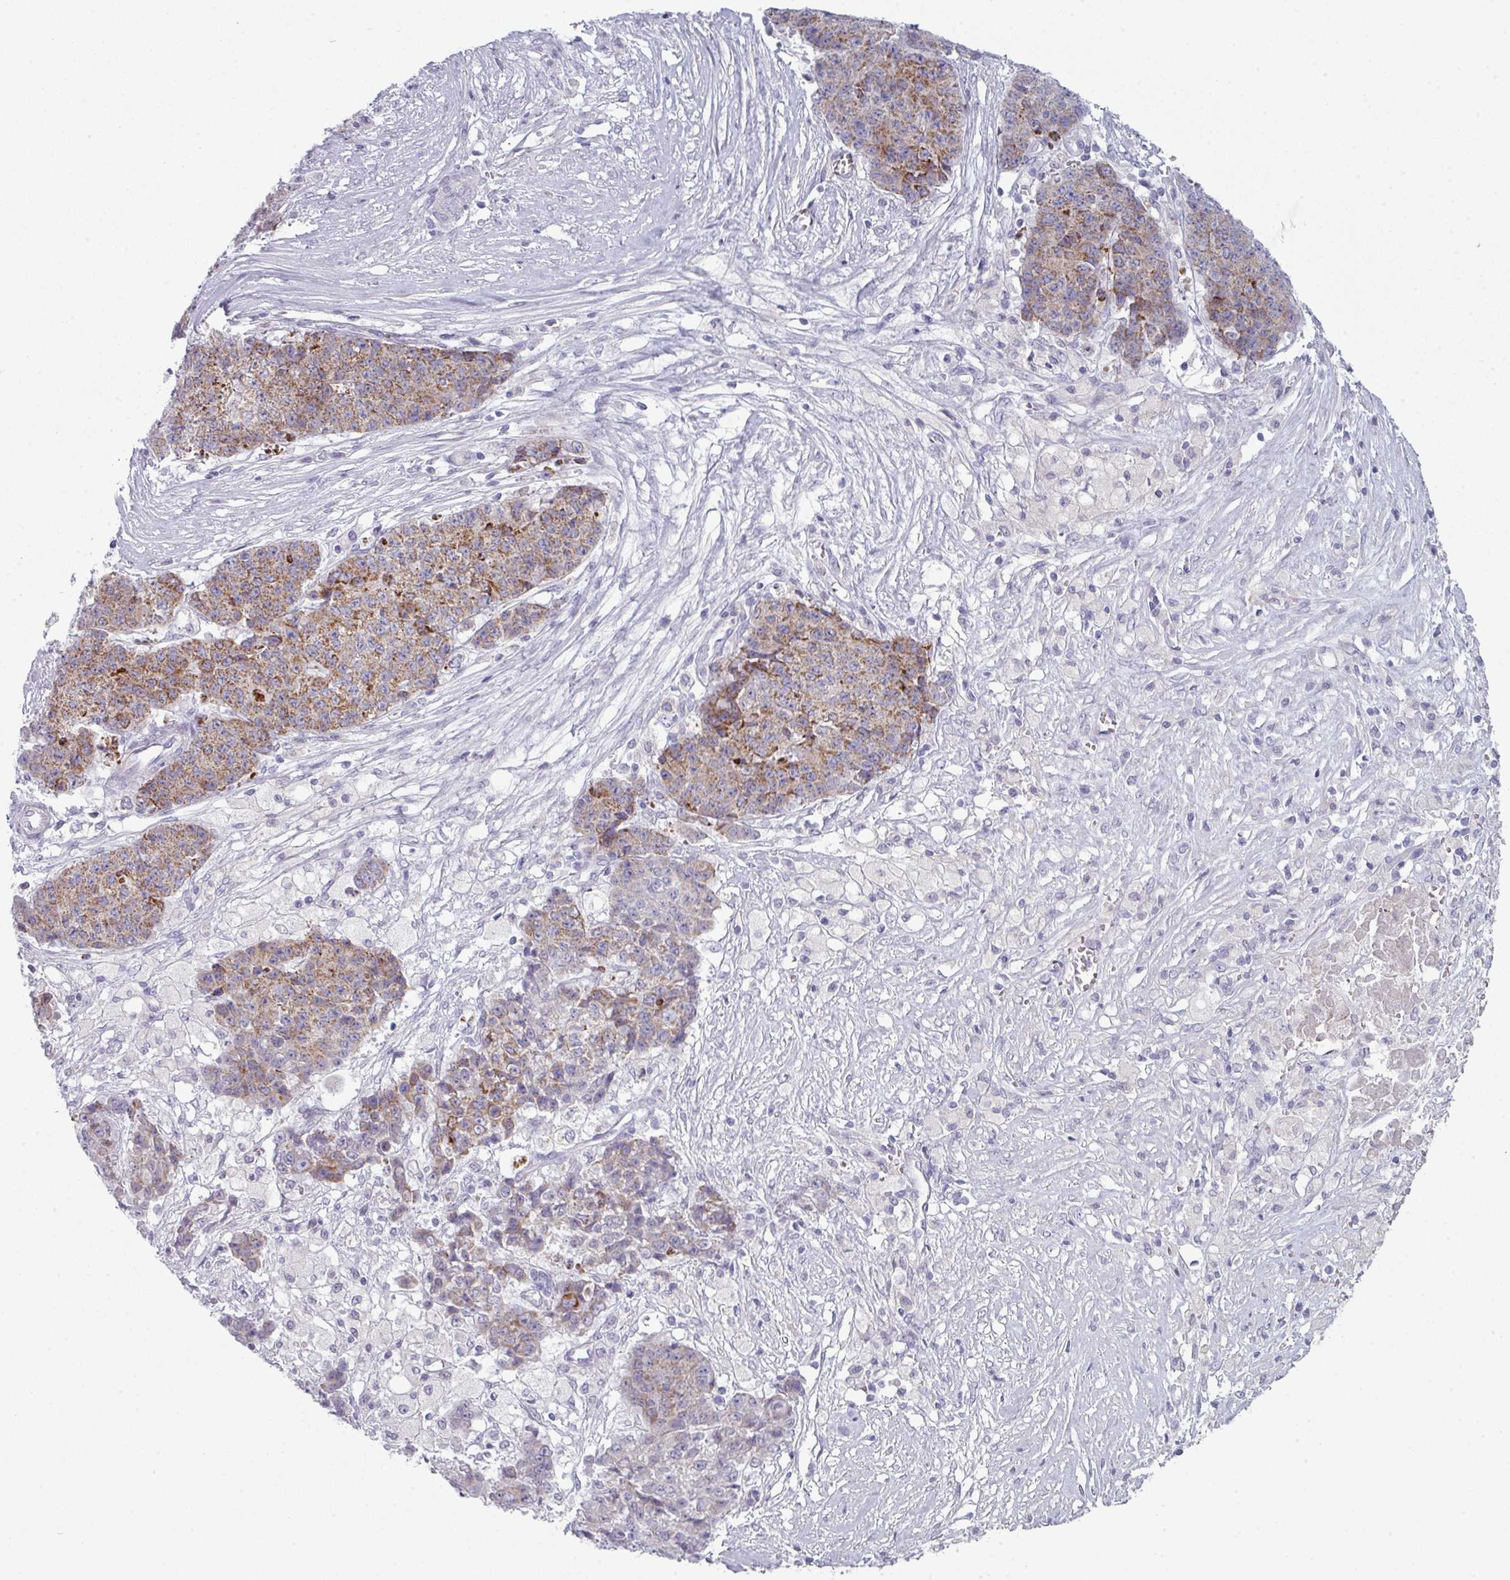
{"staining": {"intensity": "moderate", "quantity": ">75%", "location": "cytoplasmic/membranous"}, "tissue": "ovarian cancer", "cell_type": "Tumor cells", "image_type": "cancer", "snomed": [{"axis": "morphology", "description": "Carcinoma, endometroid"}, {"axis": "topography", "description": "Ovary"}], "caption": "Tumor cells demonstrate medium levels of moderate cytoplasmic/membranous staining in approximately >75% of cells in human endometroid carcinoma (ovarian).", "gene": "ZNF615", "patient": {"sex": "female", "age": 42}}